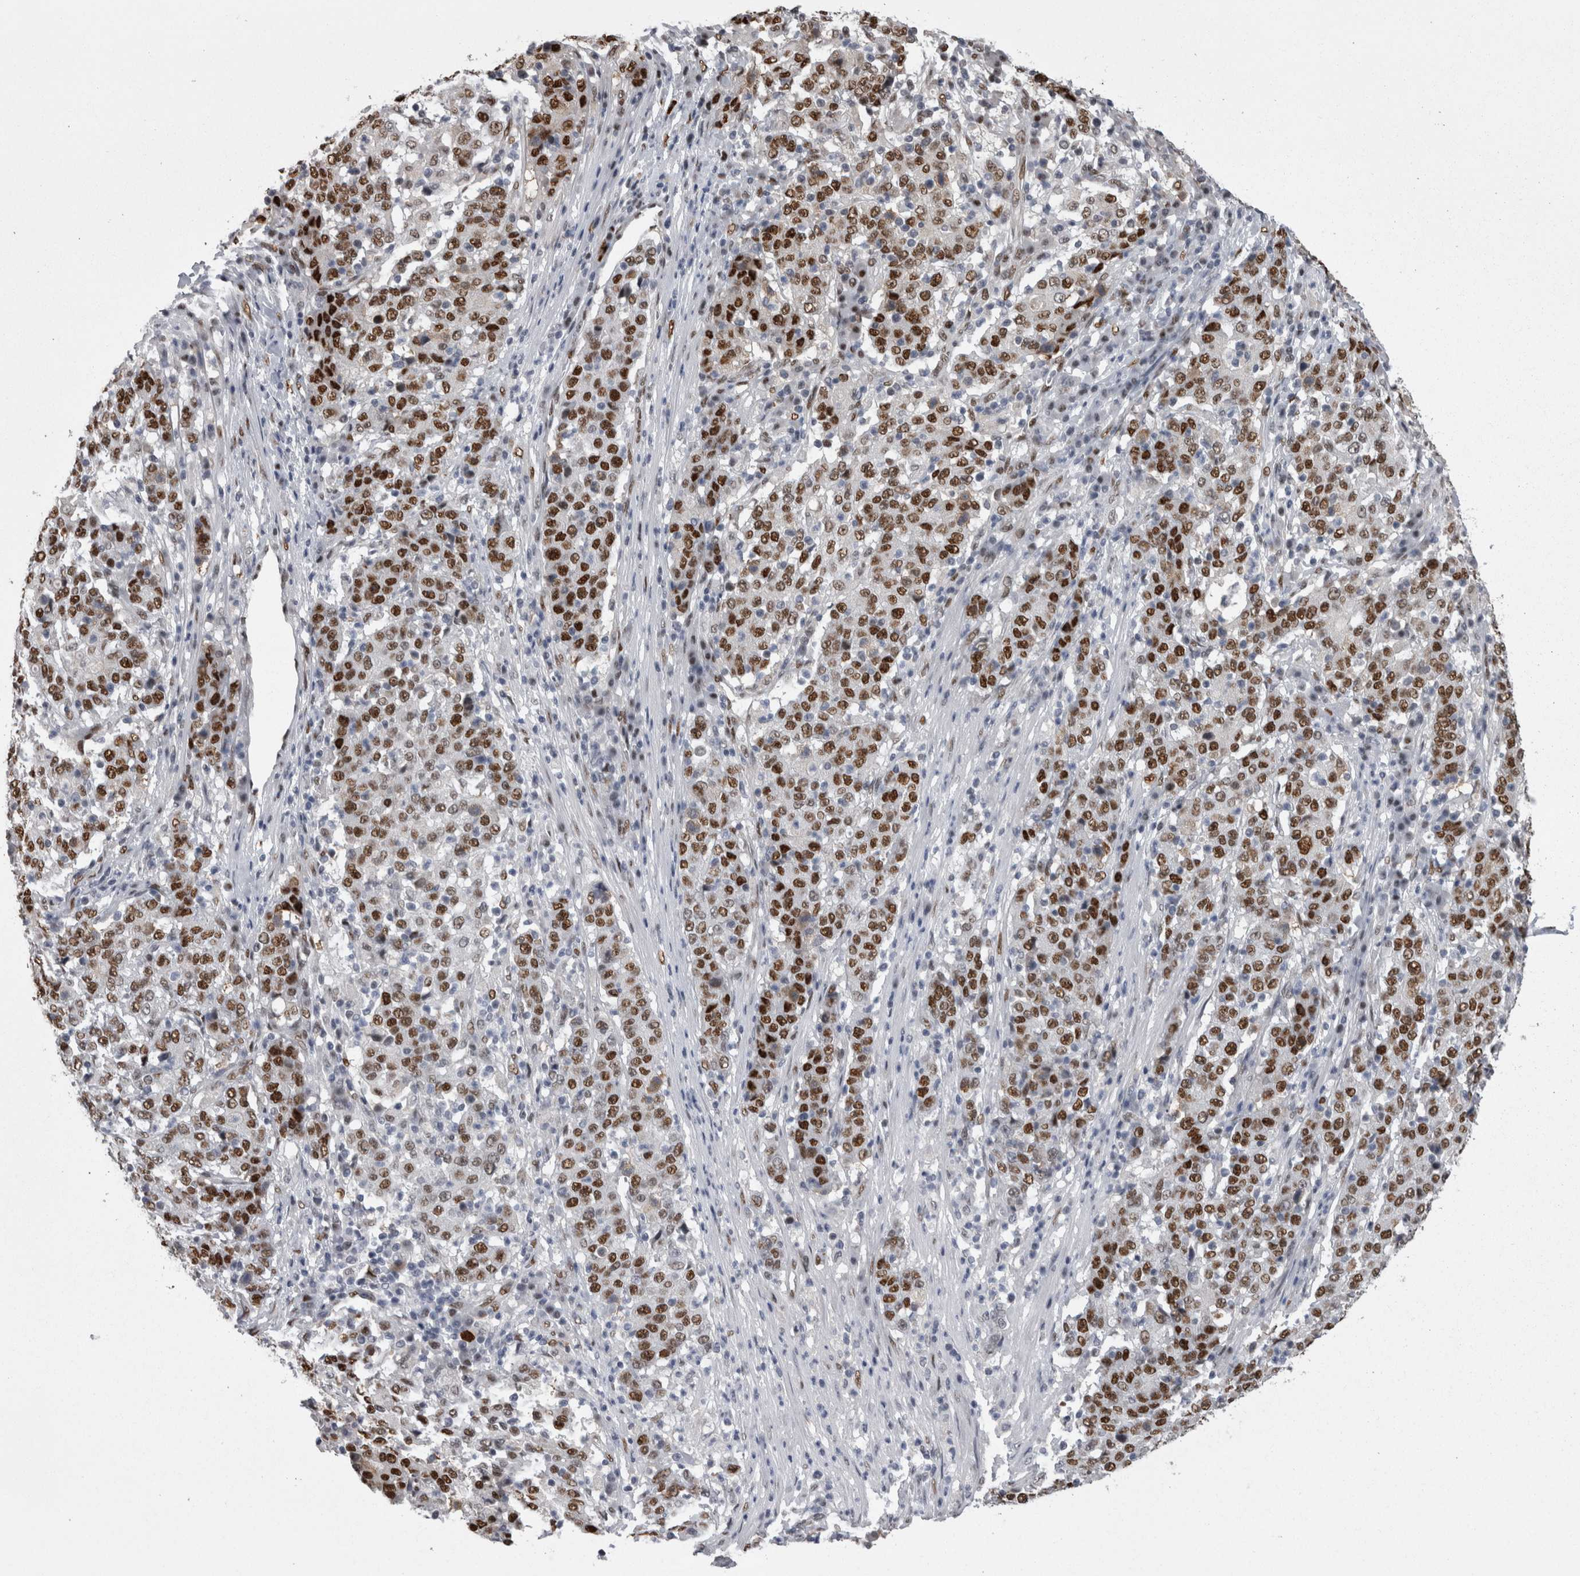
{"staining": {"intensity": "strong", "quantity": ">75%", "location": "nuclear"}, "tissue": "stomach cancer", "cell_type": "Tumor cells", "image_type": "cancer", "snomed": [{"axis": "morphology", "description": "Adenocarcinoma, NOS"}, {"axis": "topography", "description": "Stomach"}], "caption": "Tumor cells exhibit strong nuclear expression in about >75% of cells in stomach cancer (adenocarcinoma).", "gene": "C1orf54", "patient": {"sex": "male", "age": 59}}